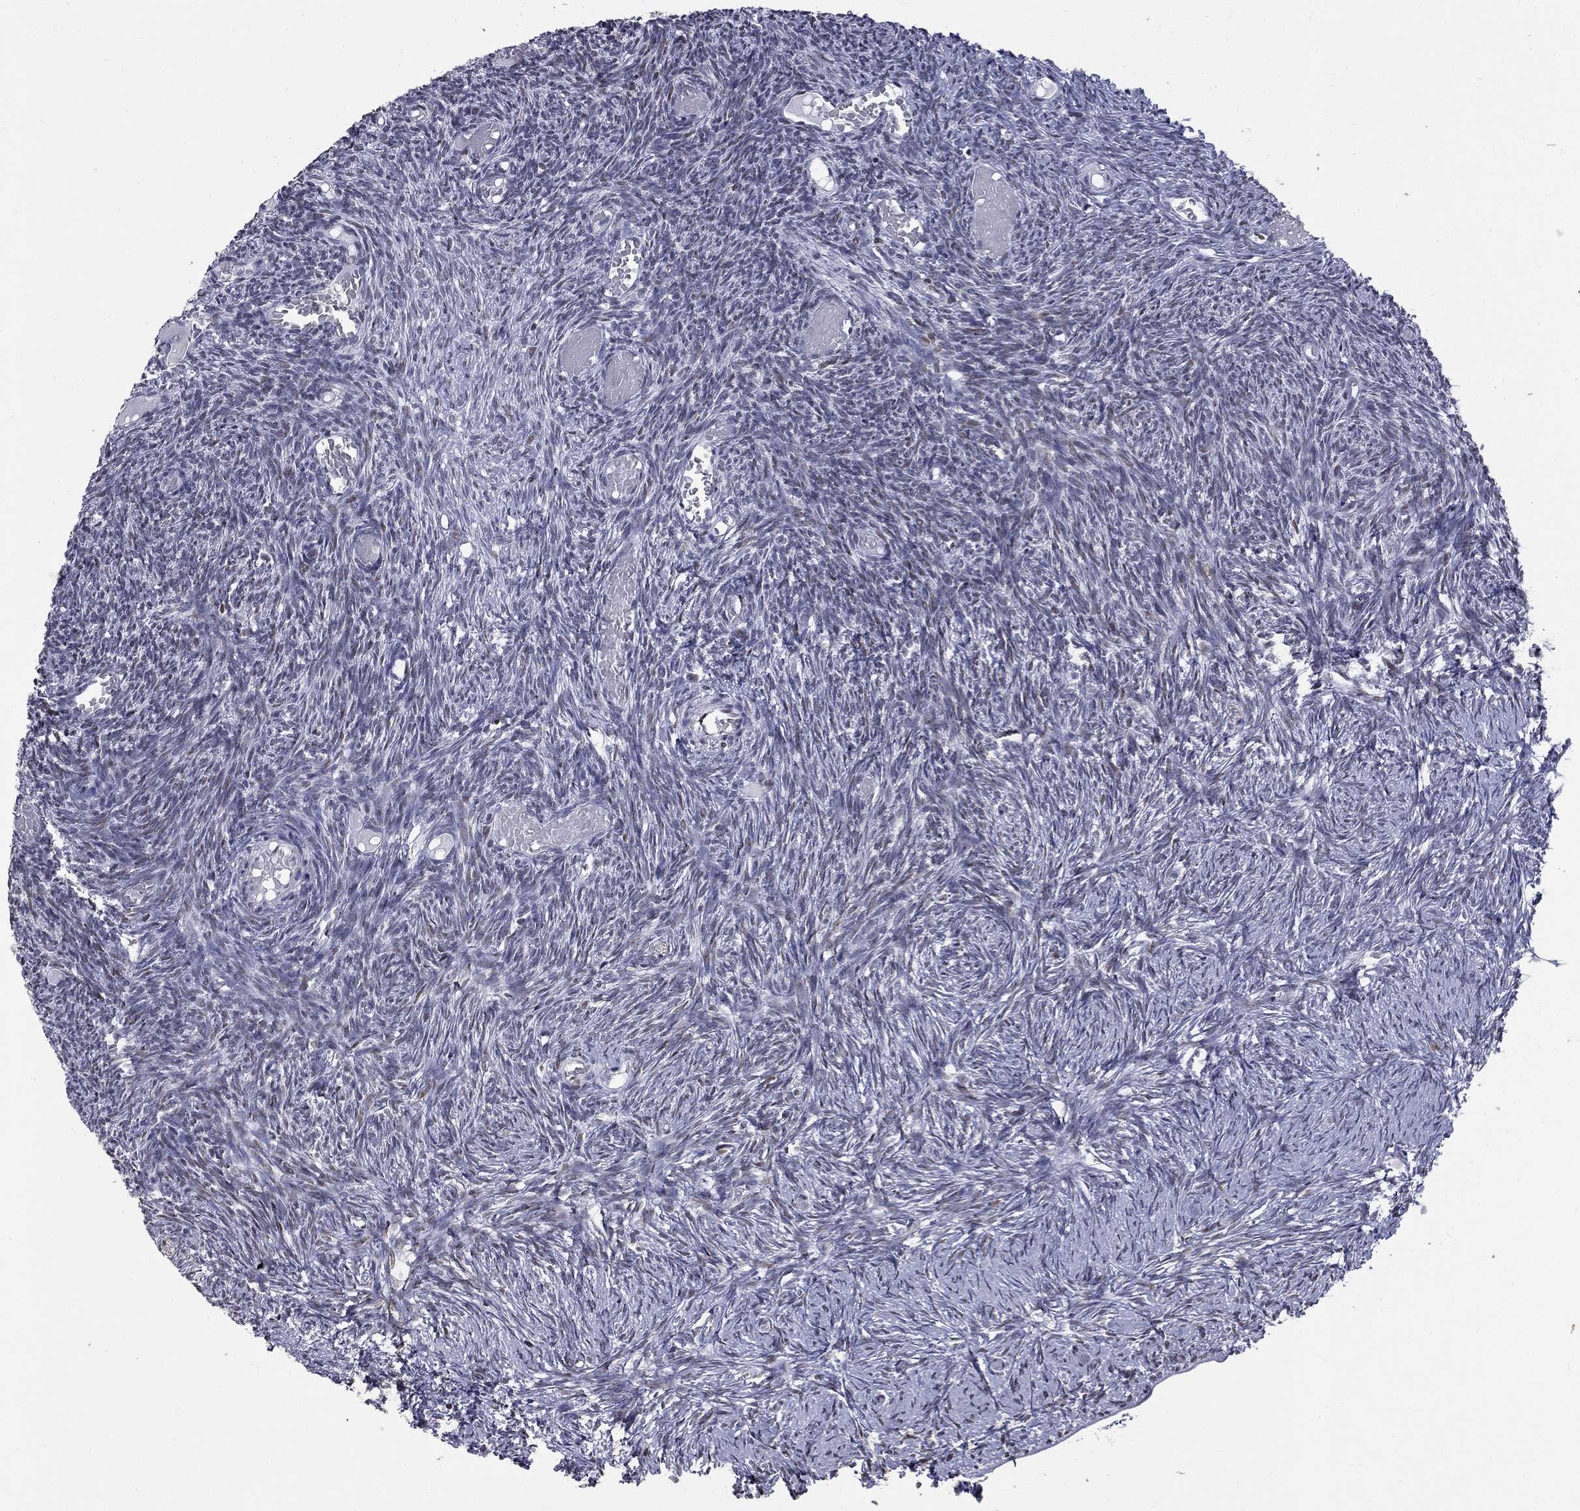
{"staining": {"intensity": "negative", "quantity": "none", "location": "none"}, "tissue": "ovary", "cell_type": "Ovarian stroma cells", "image_type": "normal", "snomed": [{"axis": "morphology", "description": "Normal tissue, NOS"}, {"axis": "topography", "description": "Ovary"}], "caption": "Immunohistochemistry (IHC) micrograph of normal ovary: human ovary stained with DAB (3,3'-diaminobenzidine) shows no significant protein positivity in ovarian stroma cells.", "gene": "ZNF154", "patient": {"sex": "female", "age": 39}}